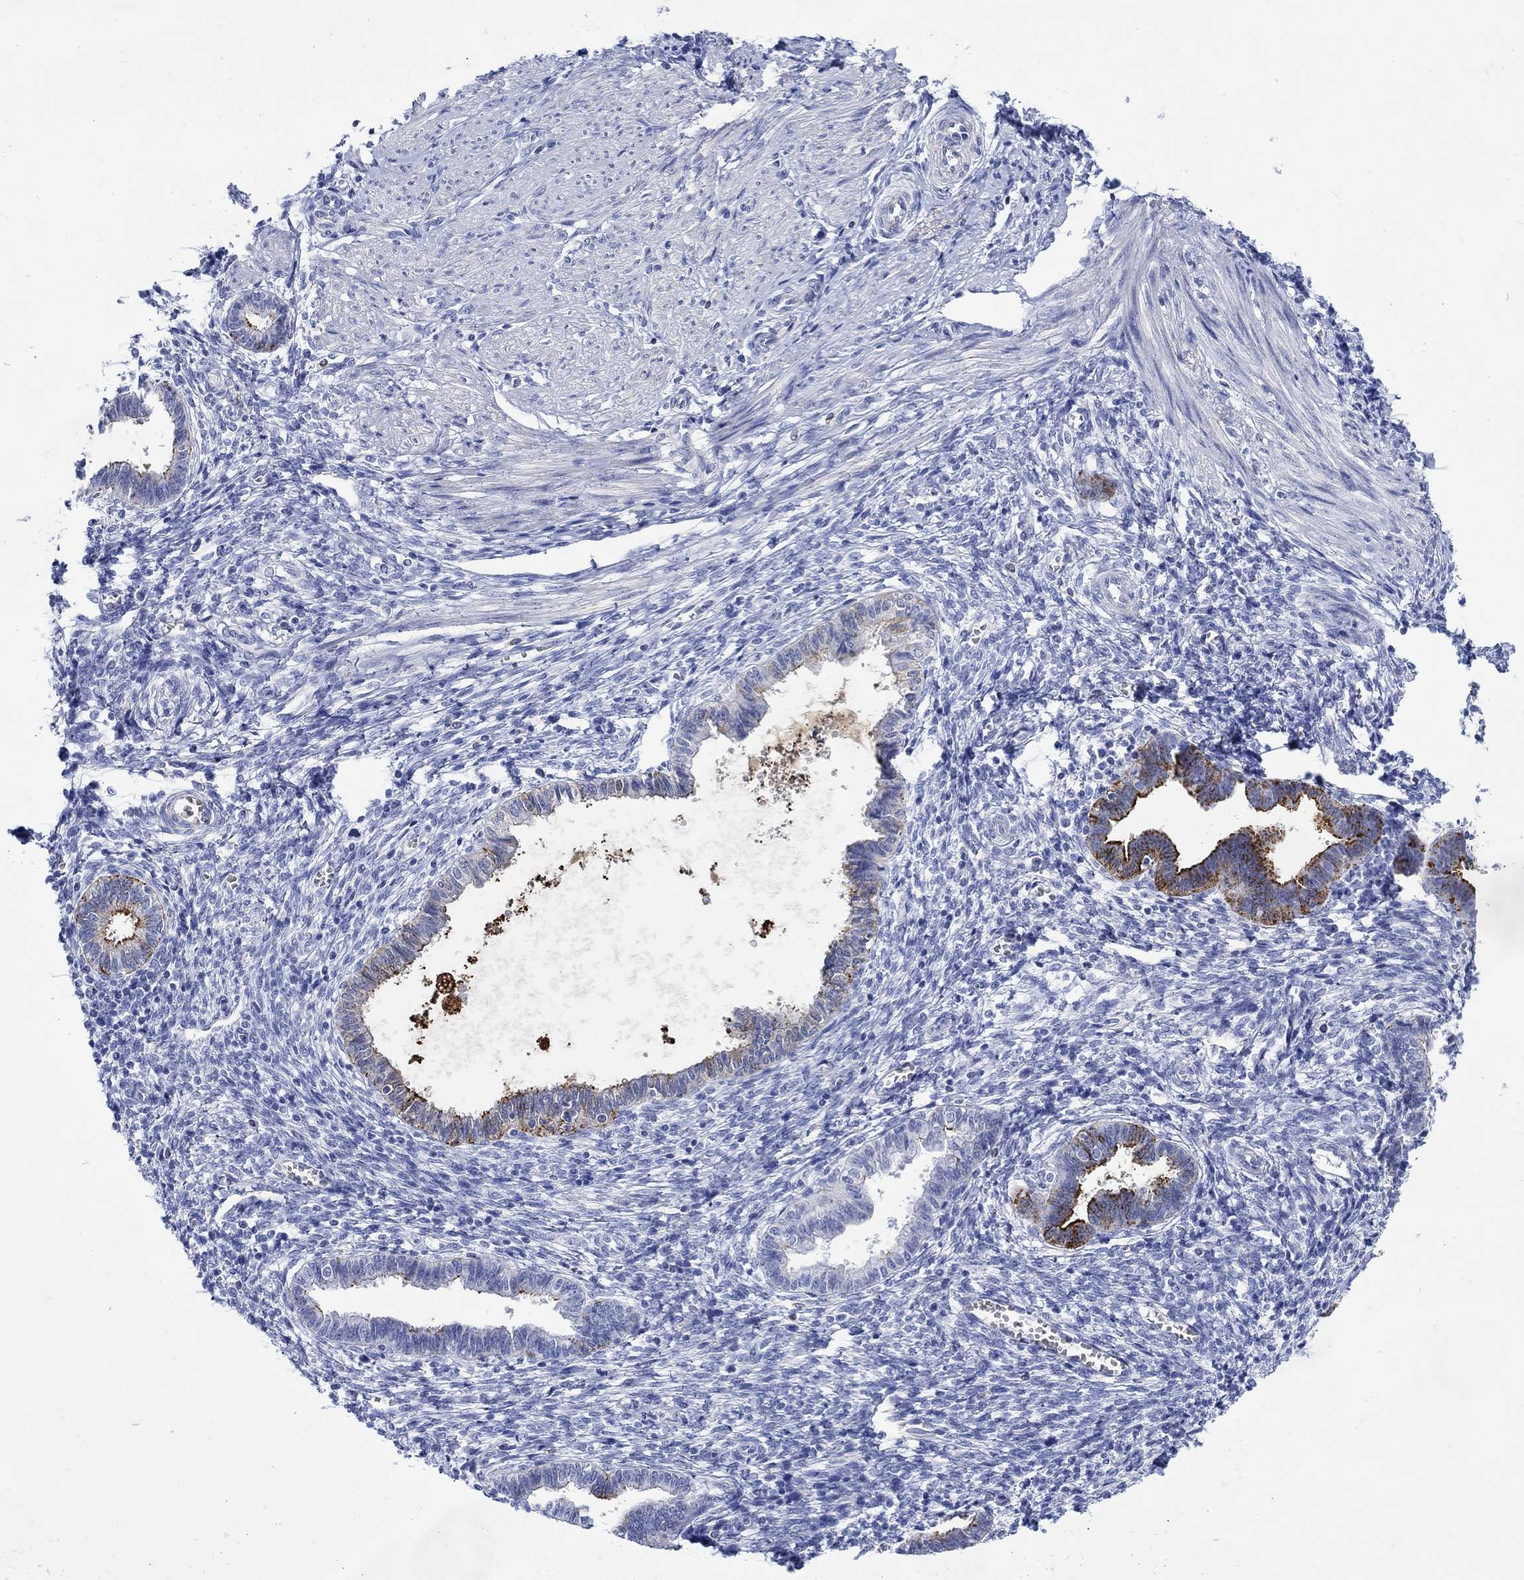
{"staining": {"intensity": "negative", "quantity": "none", "location": "none"}, "tissue": "endometrium", "cell_type": "Cells in endometrial stroma", "image_type": "normal", "snomed": [{"axis": "morphology", "description": "Normal tissue, NOS"}, {"axis": "topography", "description": "Cervix"}, {"axis": "topography", "description": "Endometrium"}], "caption": "Immunohistochemistry (IHC) histopathology image of unremarkable endometrium: human endometrium stained with DAB (3,3'-diaminobenzidine) displays no significant protein staining in cells in endometrial stroma.", "gene": "ANKMY1", "patient": {"sex": "female", "age": 37}}